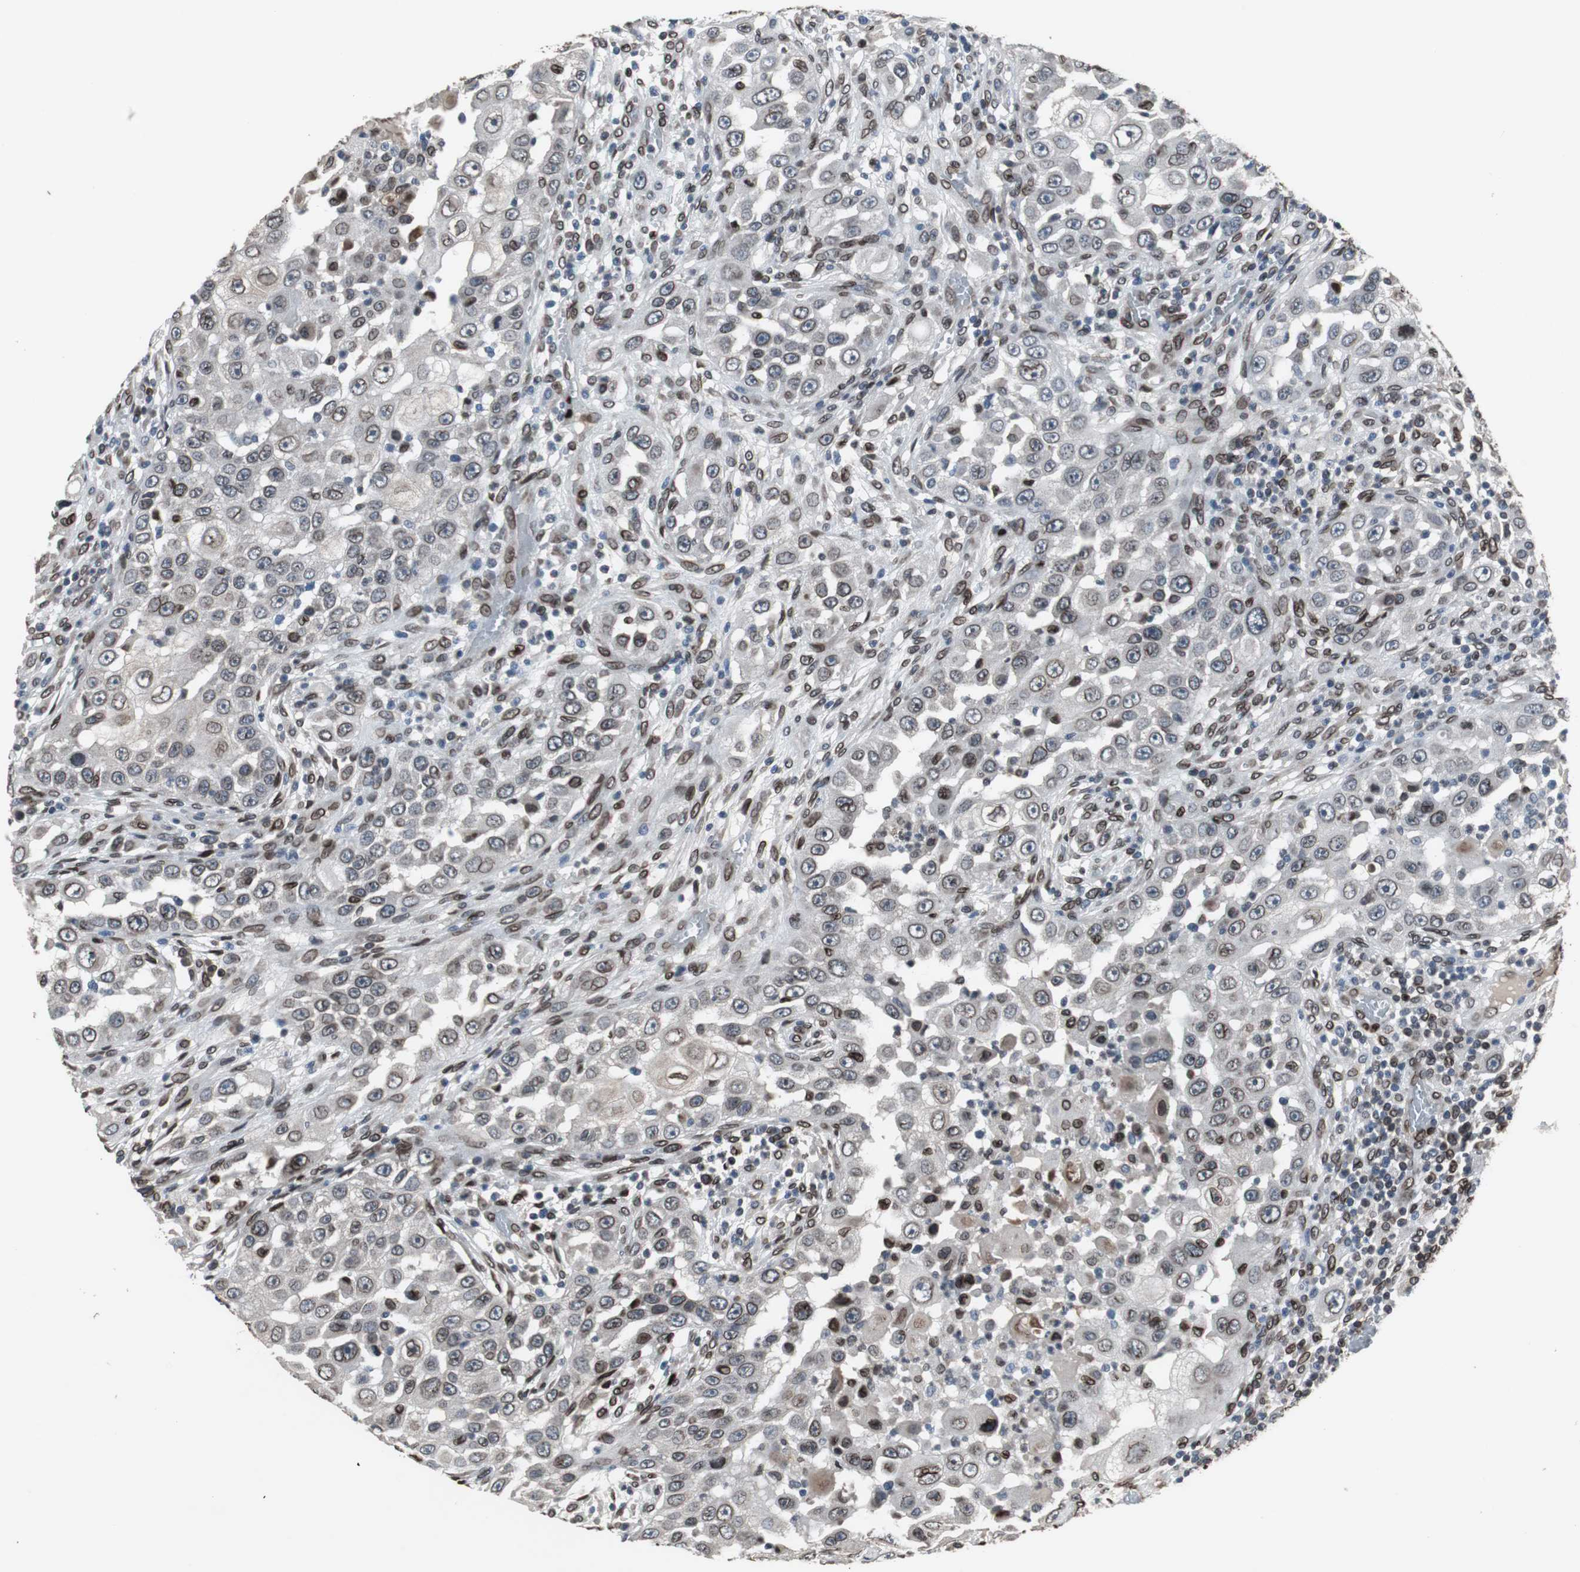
{"staining": {"intensity": "strong", "quantity": ">75%", "location": "cytoplasmic/membranous,nuclear"}, "tissue": "head and neck cancer", "cell_type": "Tumor cells", "image_type": "cancer", "snomed": [{"axis": "morphology", "description": "Carcinoma, NOS"}, {"axis": "topography", "description": "Head-Neck"}], "caption": "Protein staining shows strong cytoplasmic/membranous and nuclear staining in about >75% of tumor cells in head and neck cancer (carcinoma).", "gene": "LMNA", "patient": {"sex": "male", "age": 87}}